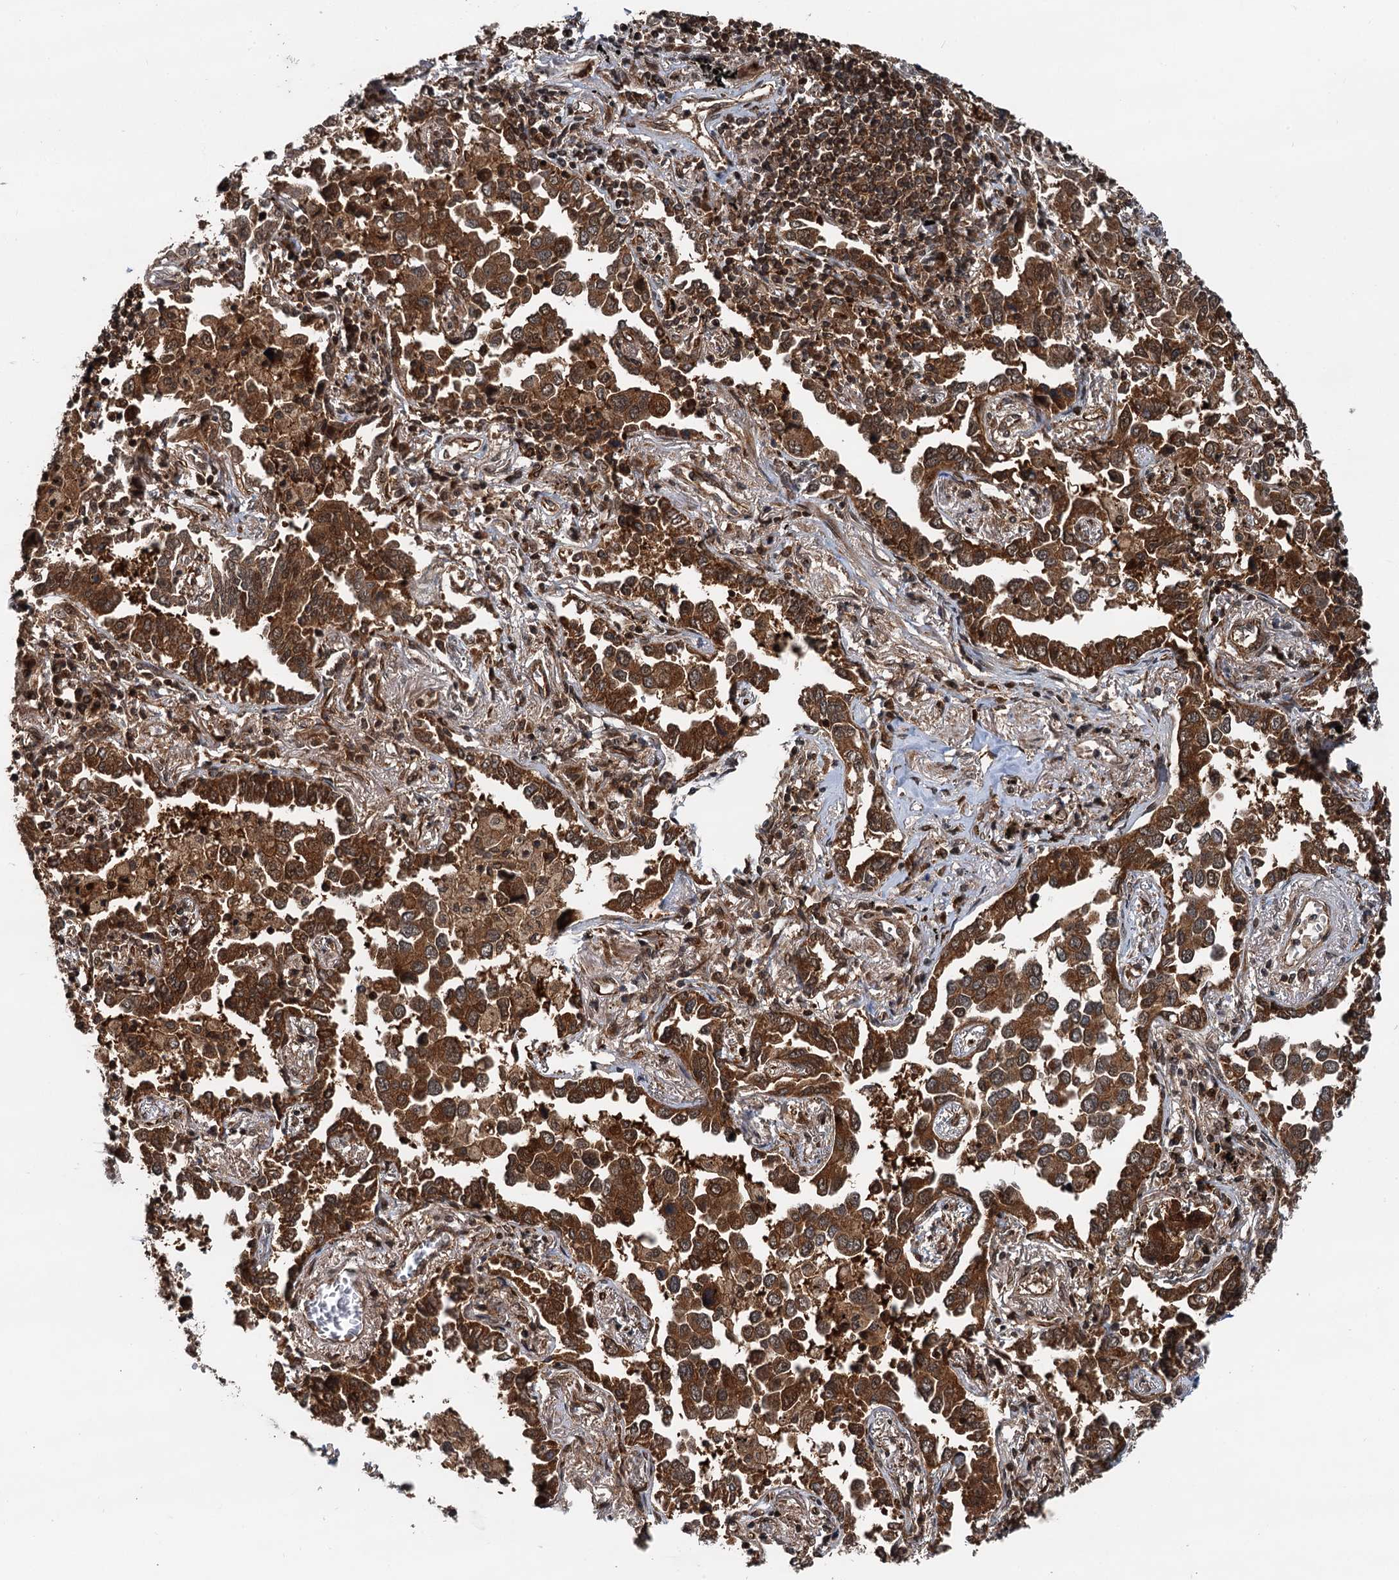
{"staining": {"intensity": "strong", "quantity": ">75%", "location": "cytoplasmic/membranous"}, "tissue": "lung cancer", "cell_type": "Tumor cells", "image_type": "cancer", "snomed": [{"axis": "morphology", "description": "Adenocarcinoma, NOS"}, {"axis": "topography", "description": "Lung"}], "caption": "Lung adenocarcinoma stained with a brown dye reveals strong cytoplasmic/membranous positive staining in approximately >75% of tumor cells.", "gene": "STUB1", "patient": {"sex": "male", "age": 67}}